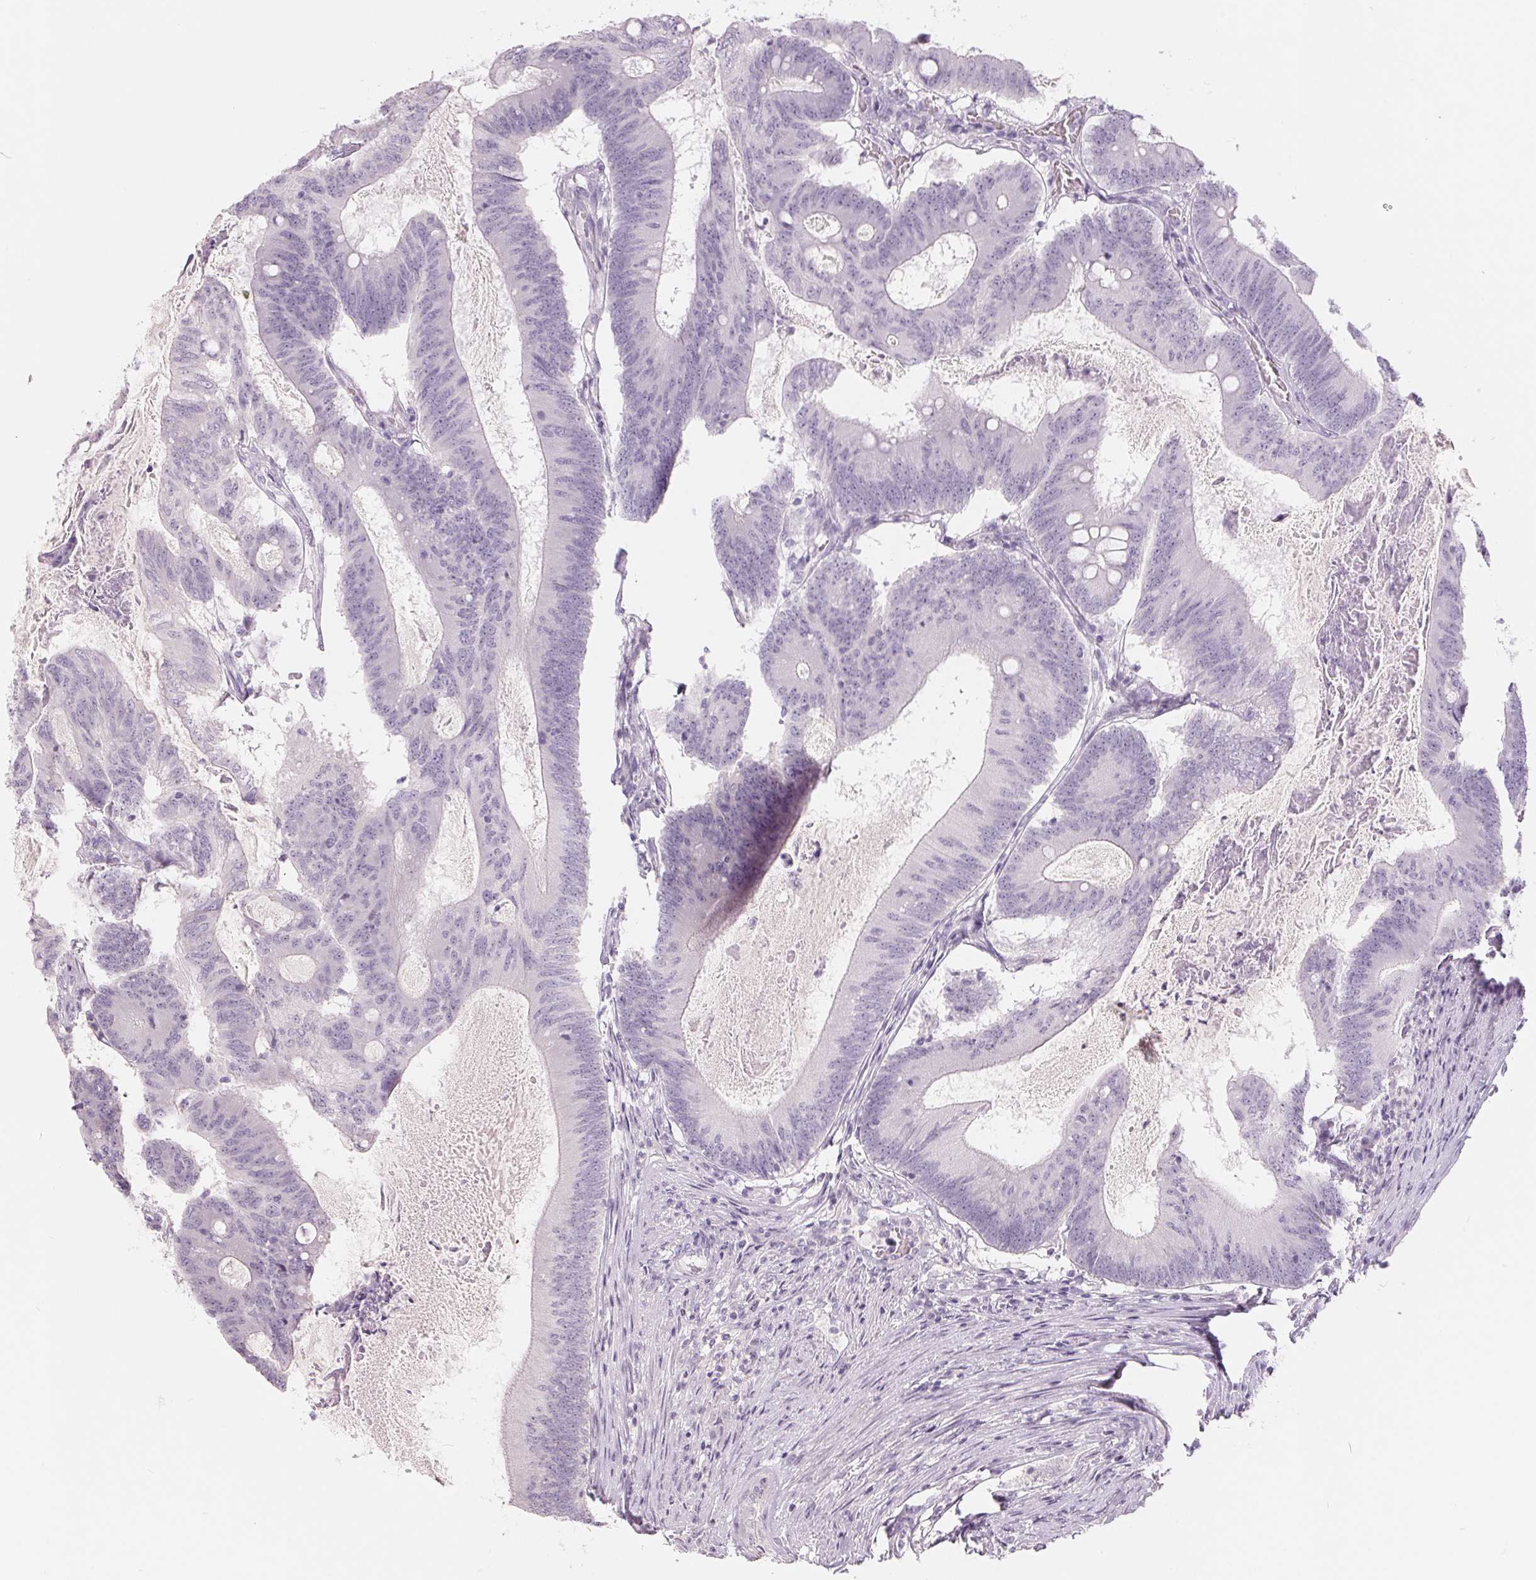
{"staining": {"intensity": "negative", "quantity": "none", "location": "none"}, "tissue": "colorectal cancer", "cell_type": "Tumor cells", "image_type": "cancer", "snomed": [{"axis": "morphology", "description": "Adenocarcinoma, NOS"}, {"axis": "topography", "description": "Colon"}], "caption": "Colorectal cancer was stained to show a protein in brown. There is no significant positivity in tumor cells.", "gene": "ZBBX", "patient": {"sex": "female", "age": 70}}